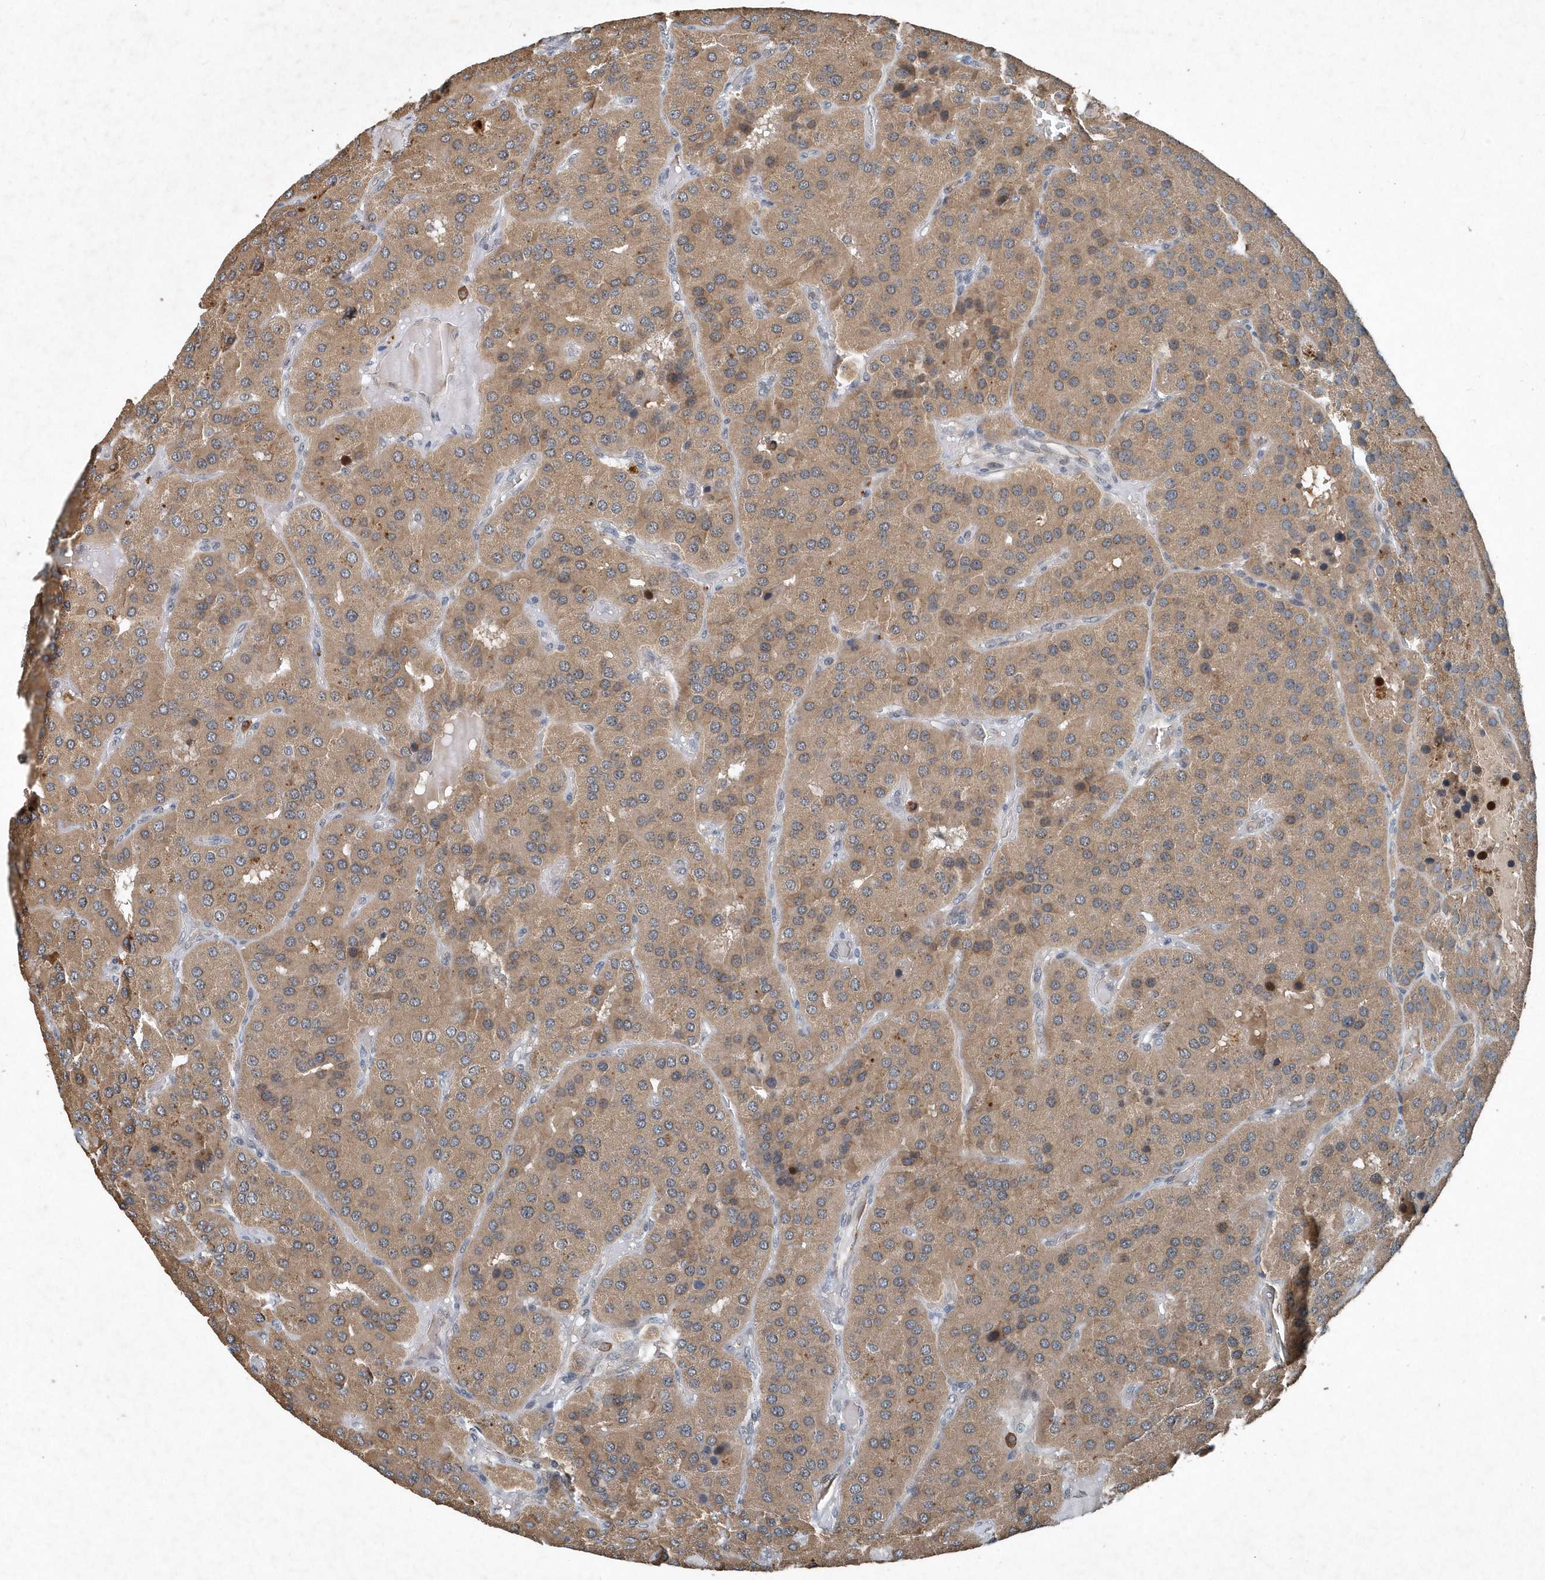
{"staining": {"intensity": "moderate", "quantity": ">75%", "location": "cytoplasmic/membranous"}, "tissue": "parathyroid gland", "cell_type": "Glandular cells", "image_type": "normal", "snomed": [{"axis": "morphology", "description": "Normal tissue, NOS"}, {"axis": "morphology", "description": "Adenoma, NOS"}, {"axis": "topography", "description": "Parathyroid gland"}], "caption": "Immunohistochemical staining of benign parathyroid gland exhibits >75% levels of moderate cytoplasmic/membranous protein positivity in approximately >75% of glandular cells. The staining was performed using DAB (3,3'-diaminobenzidine), with brown indicating positive protein expression. Nuclei are stained blue with hematoxylin.", "gene": "SCFD2", "patient": {"sex": "female", "age": 86}}